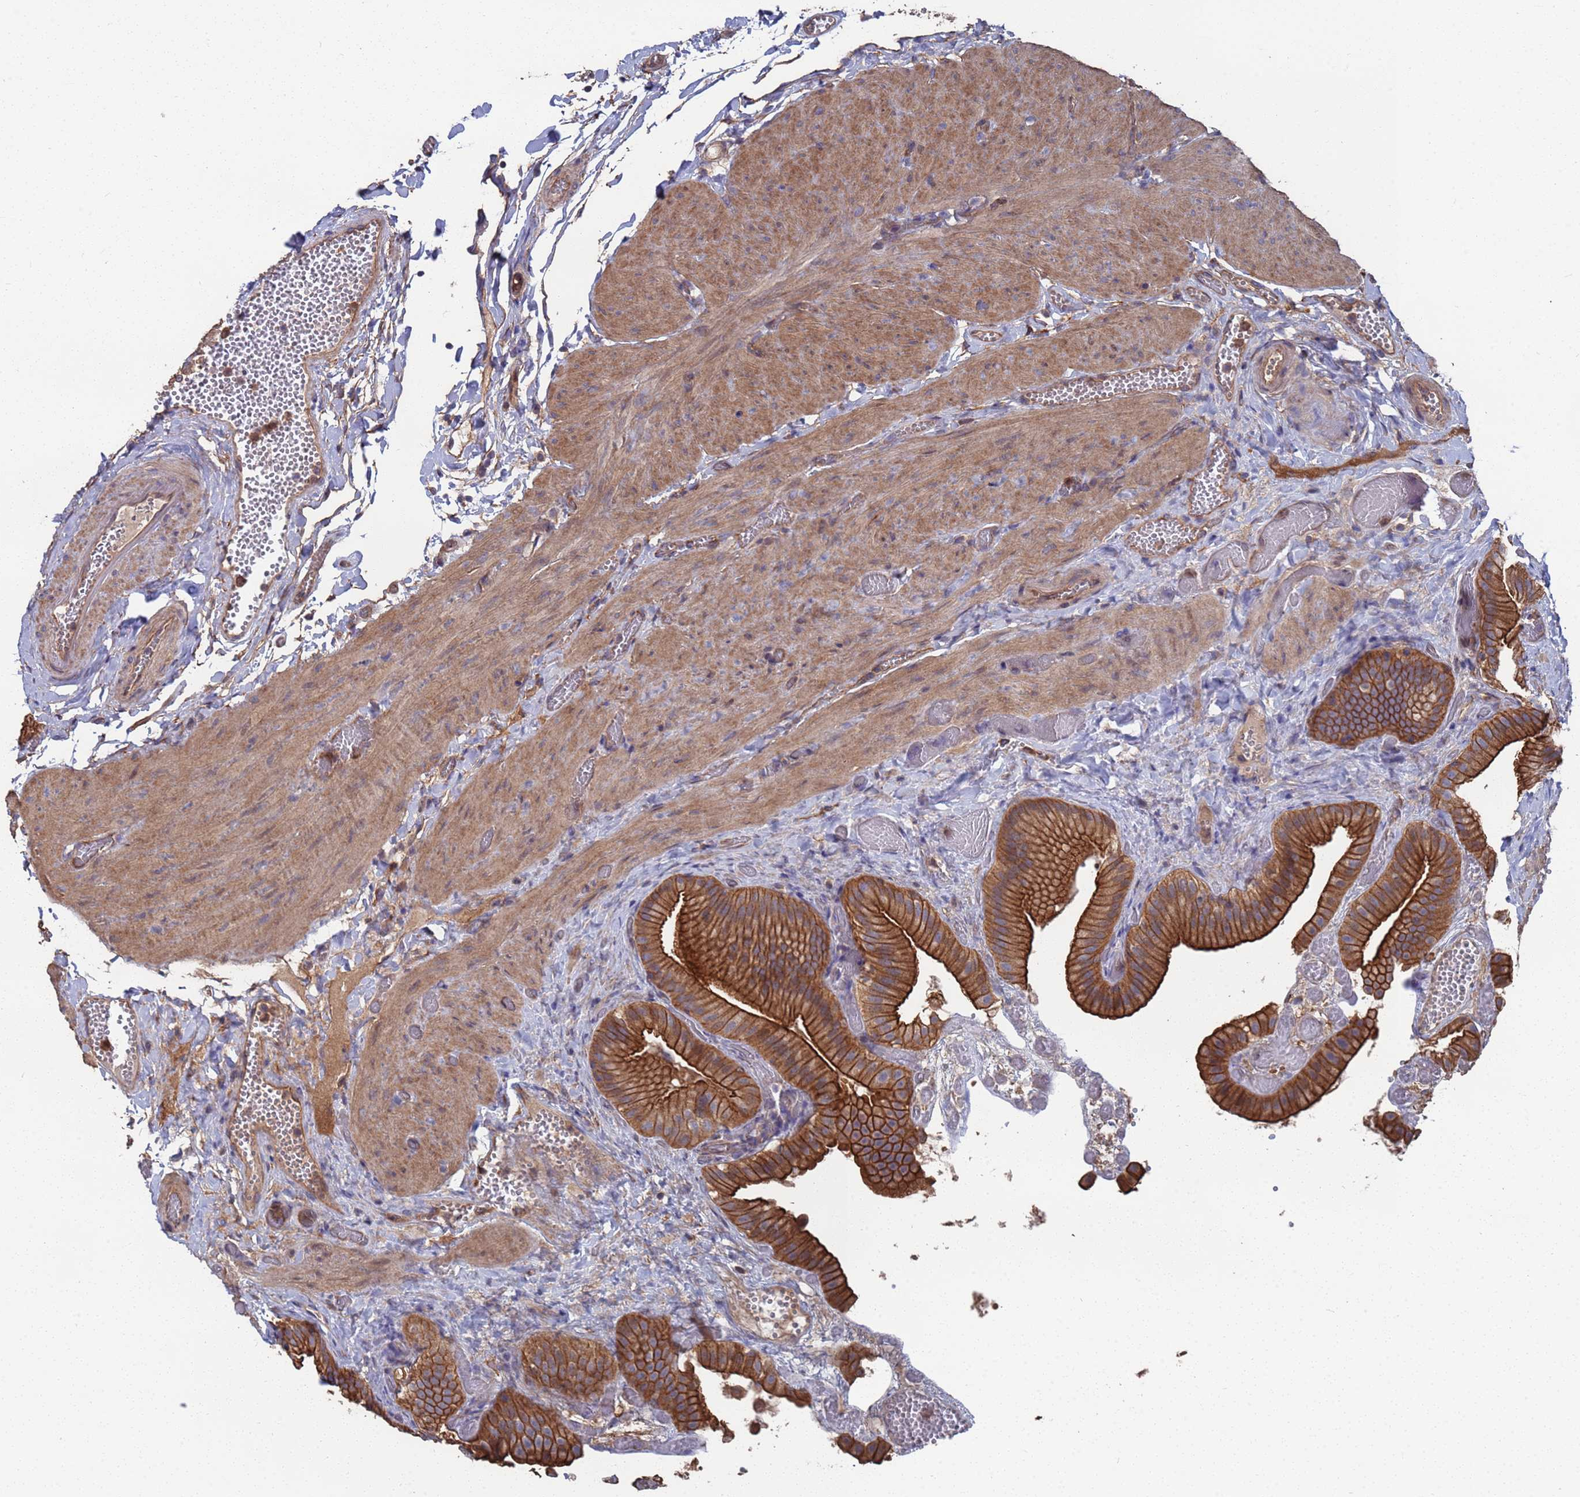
{"staining": {"intensity": "strong", "quantity": ">75%", "location": "cytoplasmic/membranous"}, "tissue": "gallbladder", "cell_type": "Glandular cells", "image_type": "normal", "snomed": [{"axis": "morphology", "description": "Normal tissue, NOS"}, {"axis": "topography", "description": "Gallbladder"}], "caption": "An image of gallbladder stained for a protein shows strong cytoplasmic/membranous brown staining in glandular cells.", "gene": "NDUFAF6", "patient": {"sex": "female", "age": 64}}